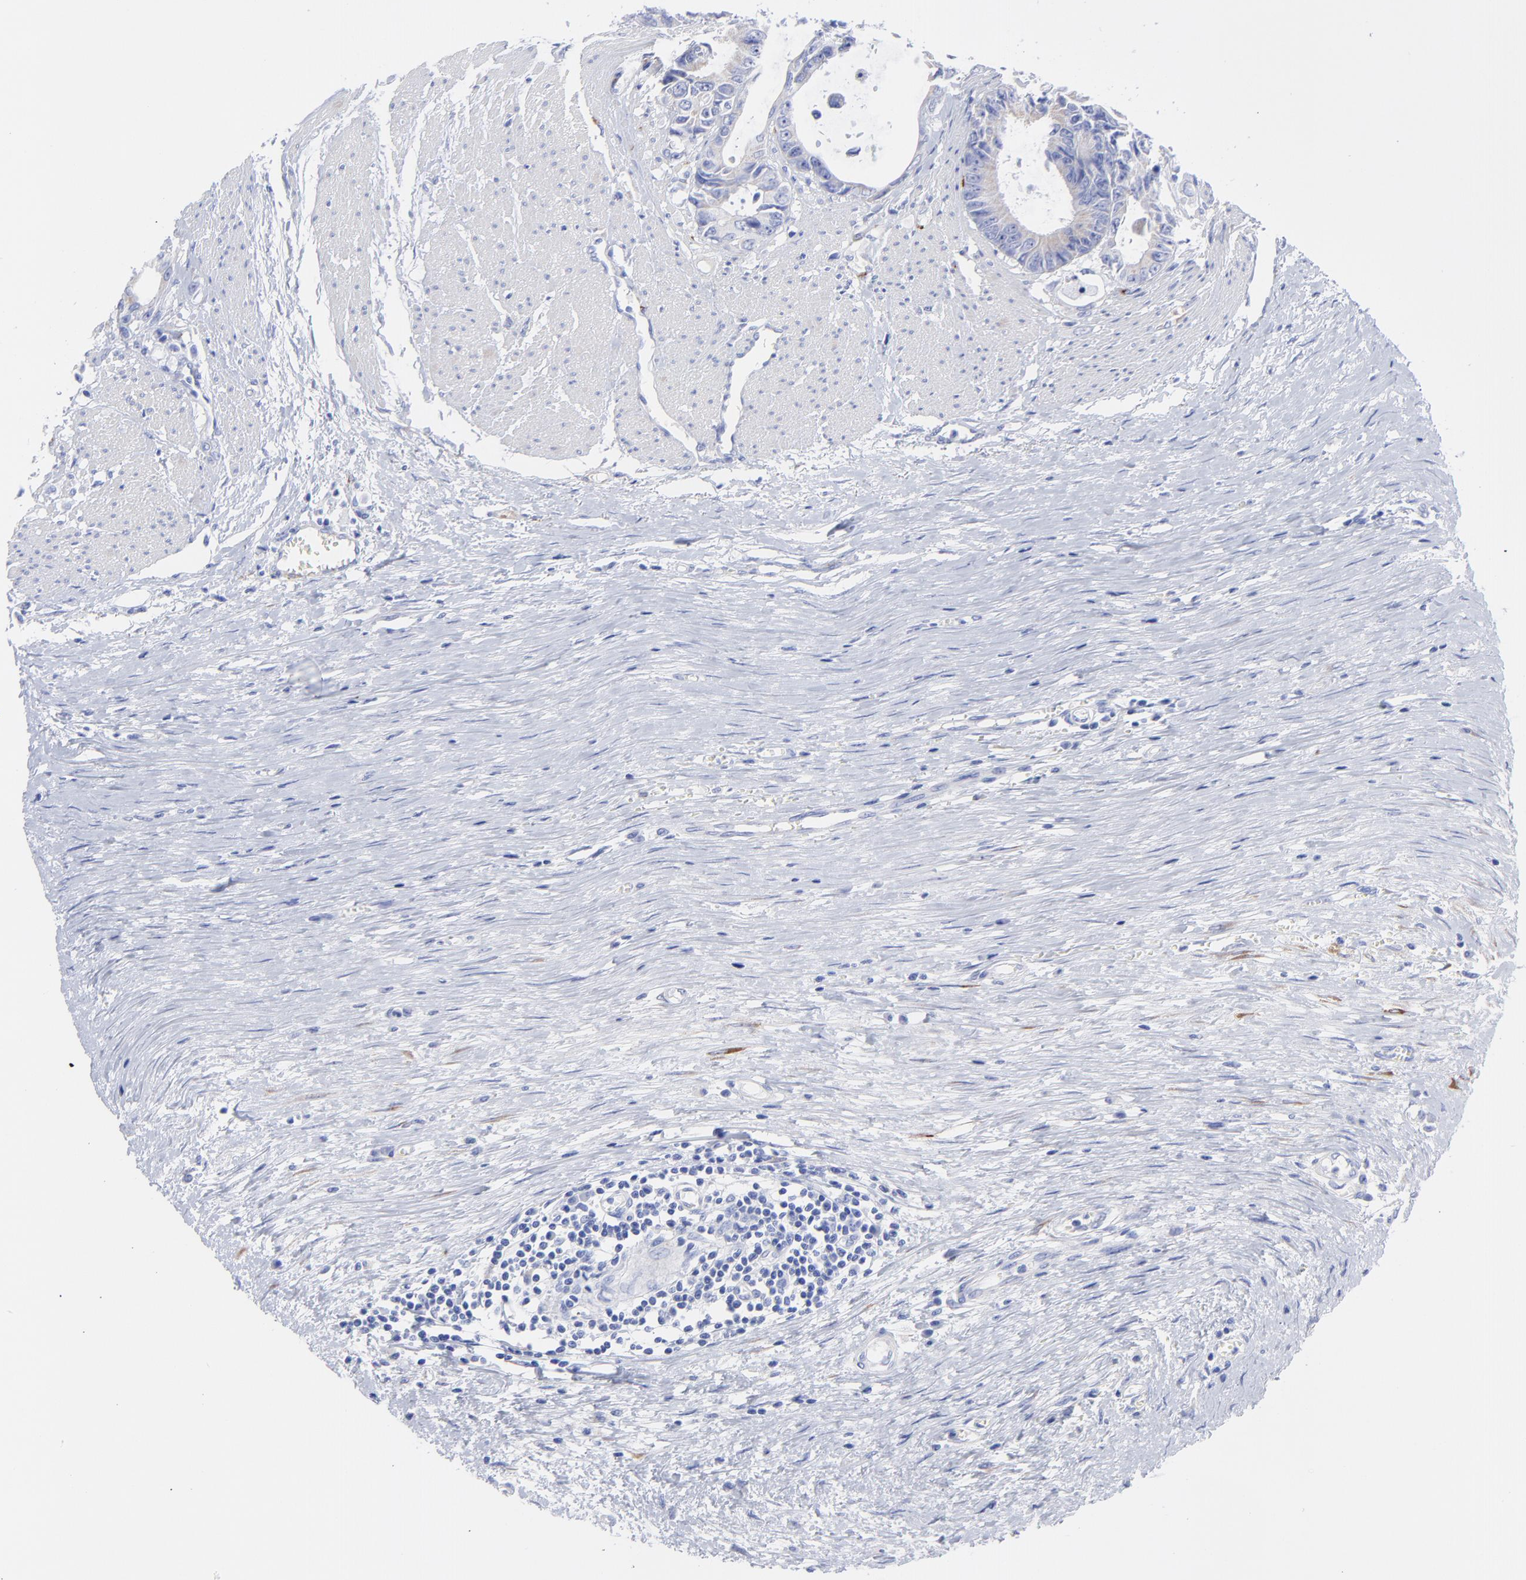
{"staining": {"intensity": "negative", "quantity": "none", "location": "none"}, "tissue": "colorectal cancer", "cell_type": "Tumor cells", "image_type": "cancer", "snomed": [{"axis": "morphology", "description": "Adenocarcinoma, NOS"}, {"axis": "topography", "description": "Rectum"}], "caption": "Colorectal cancer stained for a protein using immunohistochemistry (IHC) displays no expression tumor cells.", "gene": "C1QTNF6", "patient": {"sex": "female", "age": 98}}